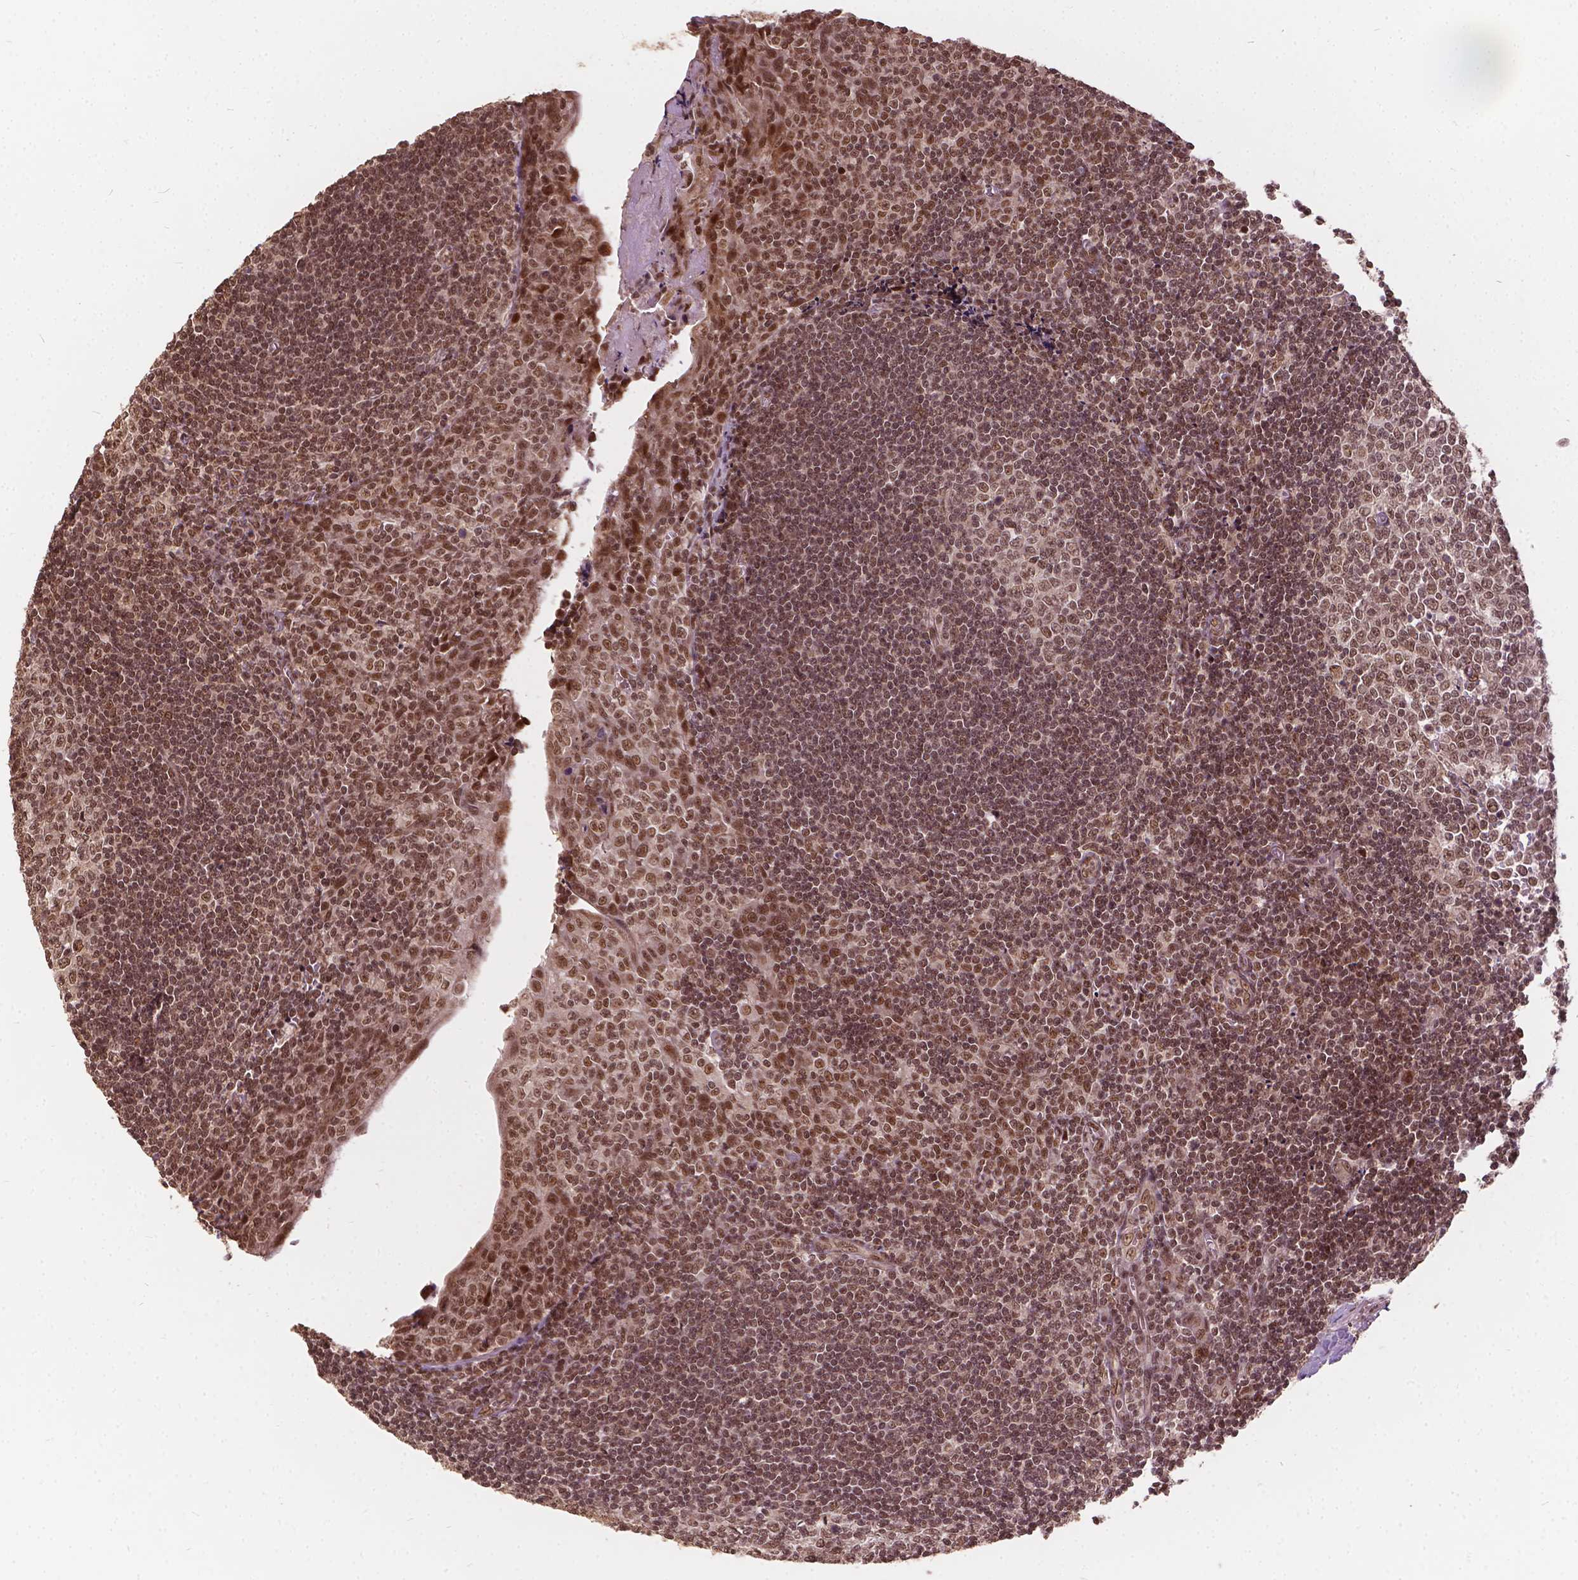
{"staining": {"intensity": "moderate", "quantity": ">75%", "location": "nuclear"}, "tissue": "tonsil", "cell_type": "Germinal center cells", "image_type": "normal", "snomed": [{"axis": "morphology", "description": "Normal tissue, NOS"}, {"axis": "morphology", "description": "Inflammation, NOS"}, {"axis": "topography", "description": "Tonsil"}], "caption": "IHC histopathology image of benign tonsil stained for a protein (brown), which reveals medium levels of moderate nuclear expression in approximately >75% of germinal center cells.", "gene": "GPS2", "patient": {"sex": "female", "age": 31}}